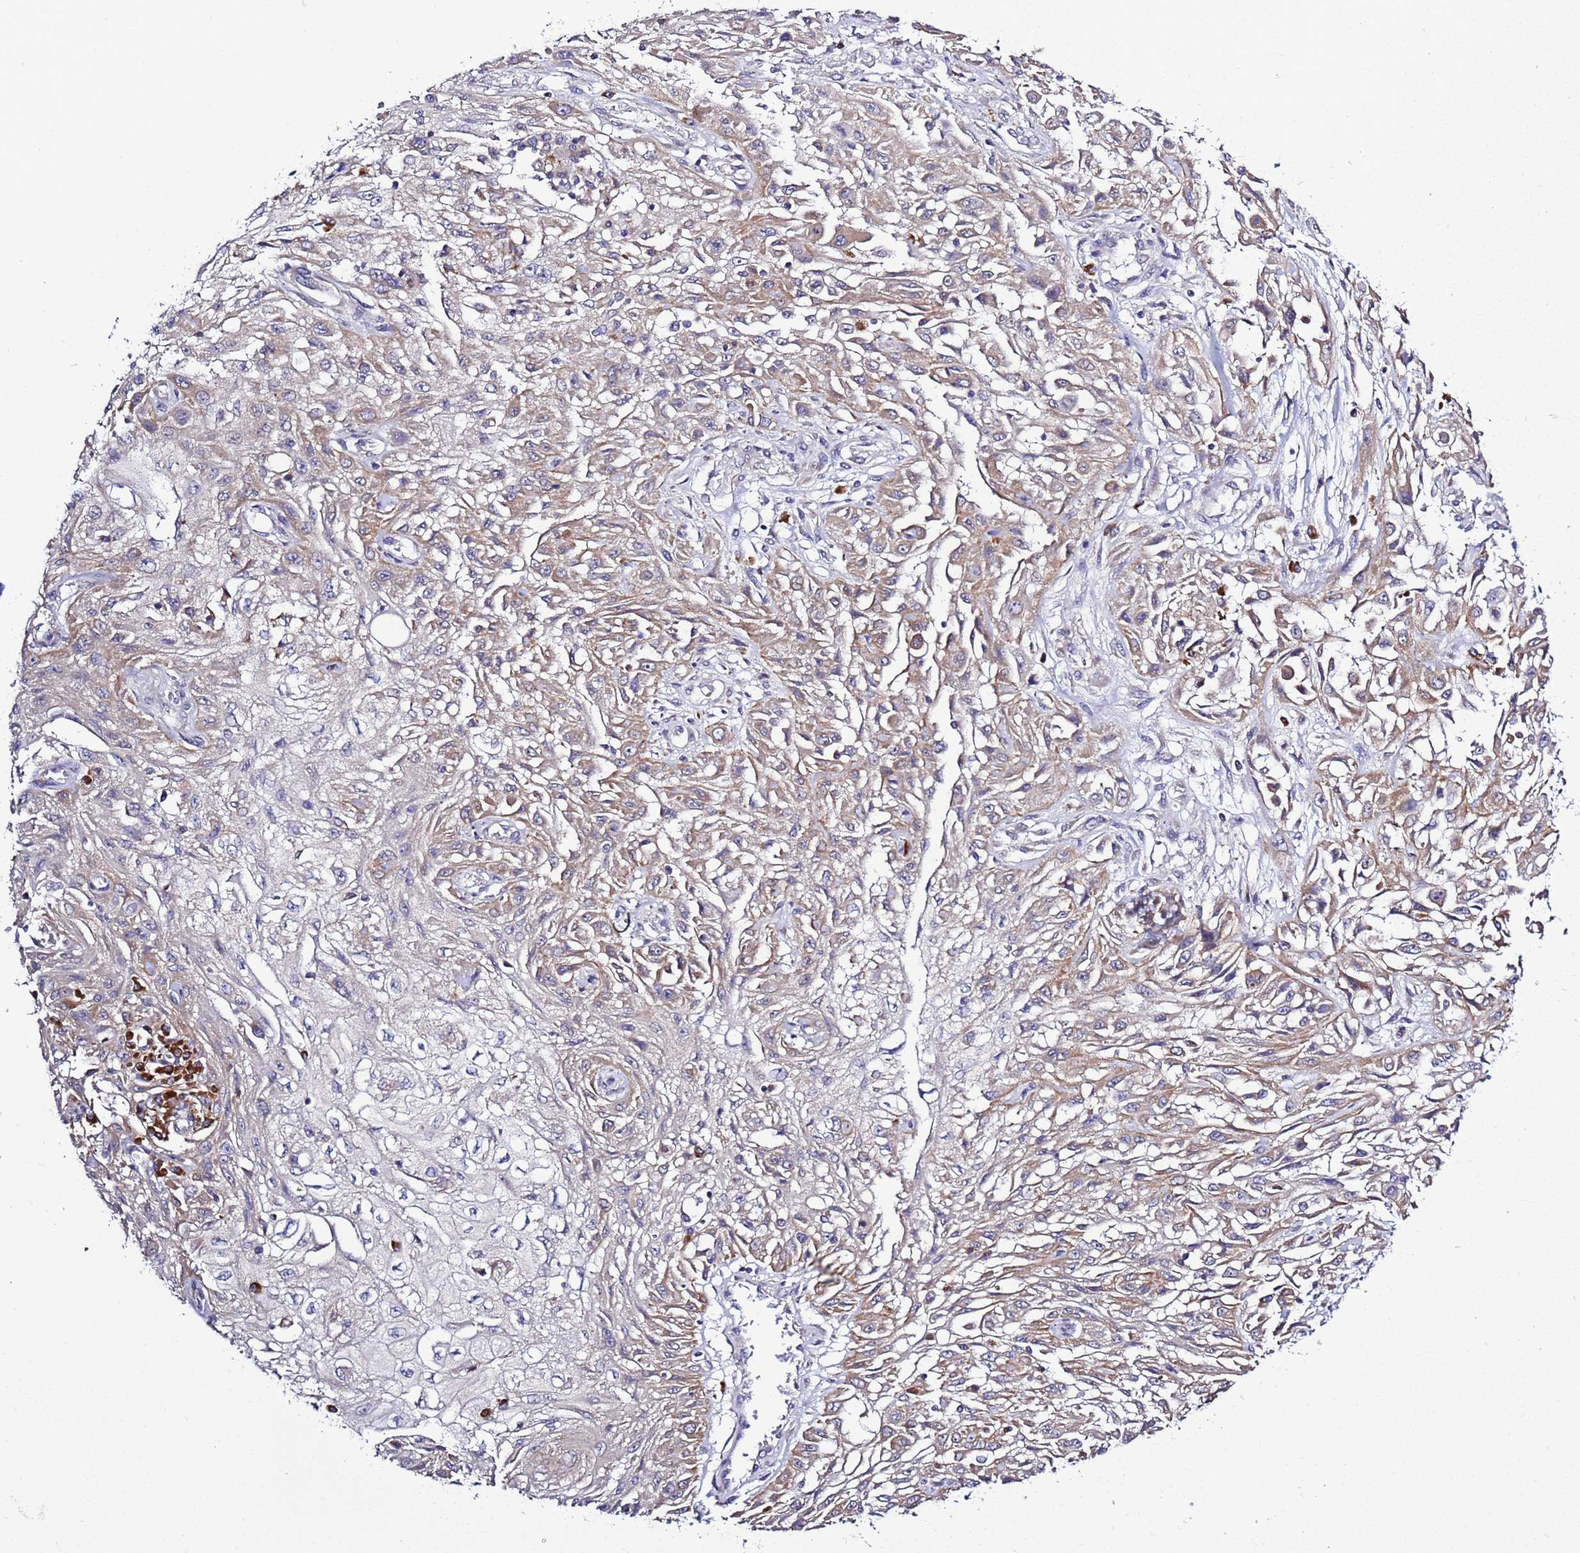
{"staining": {"intensity": "weak", "quantity": ">75%", "location": "cytoplasmic/membranous"}, "tissue": "skin cancer", "cell_type": "Tumor cells", "image_type": "cancer", "snomed": [{"axis": "morphology", "description": "Squamous cell carcinoma, NOS"}, {"axis": "morphology", "description": "Squamous cell carcinoma, metastatic, NOS"}, {"axis": "topography", "description": "Skin"}, {"axis": "topography", "description": "Lymph node"}], "caption": "Protein expression analysis of skin cancer (squamous cell carcinoma) reveals weak cytoplasmic/membranous expression in about >75% of tumor cells. Using DAB (brown) and hematoxylin (blue) stains, captured at high magnification using brightfield microscopy.", "gene": "SPCS1", "patient": {"sex": "male", "age": 75}}